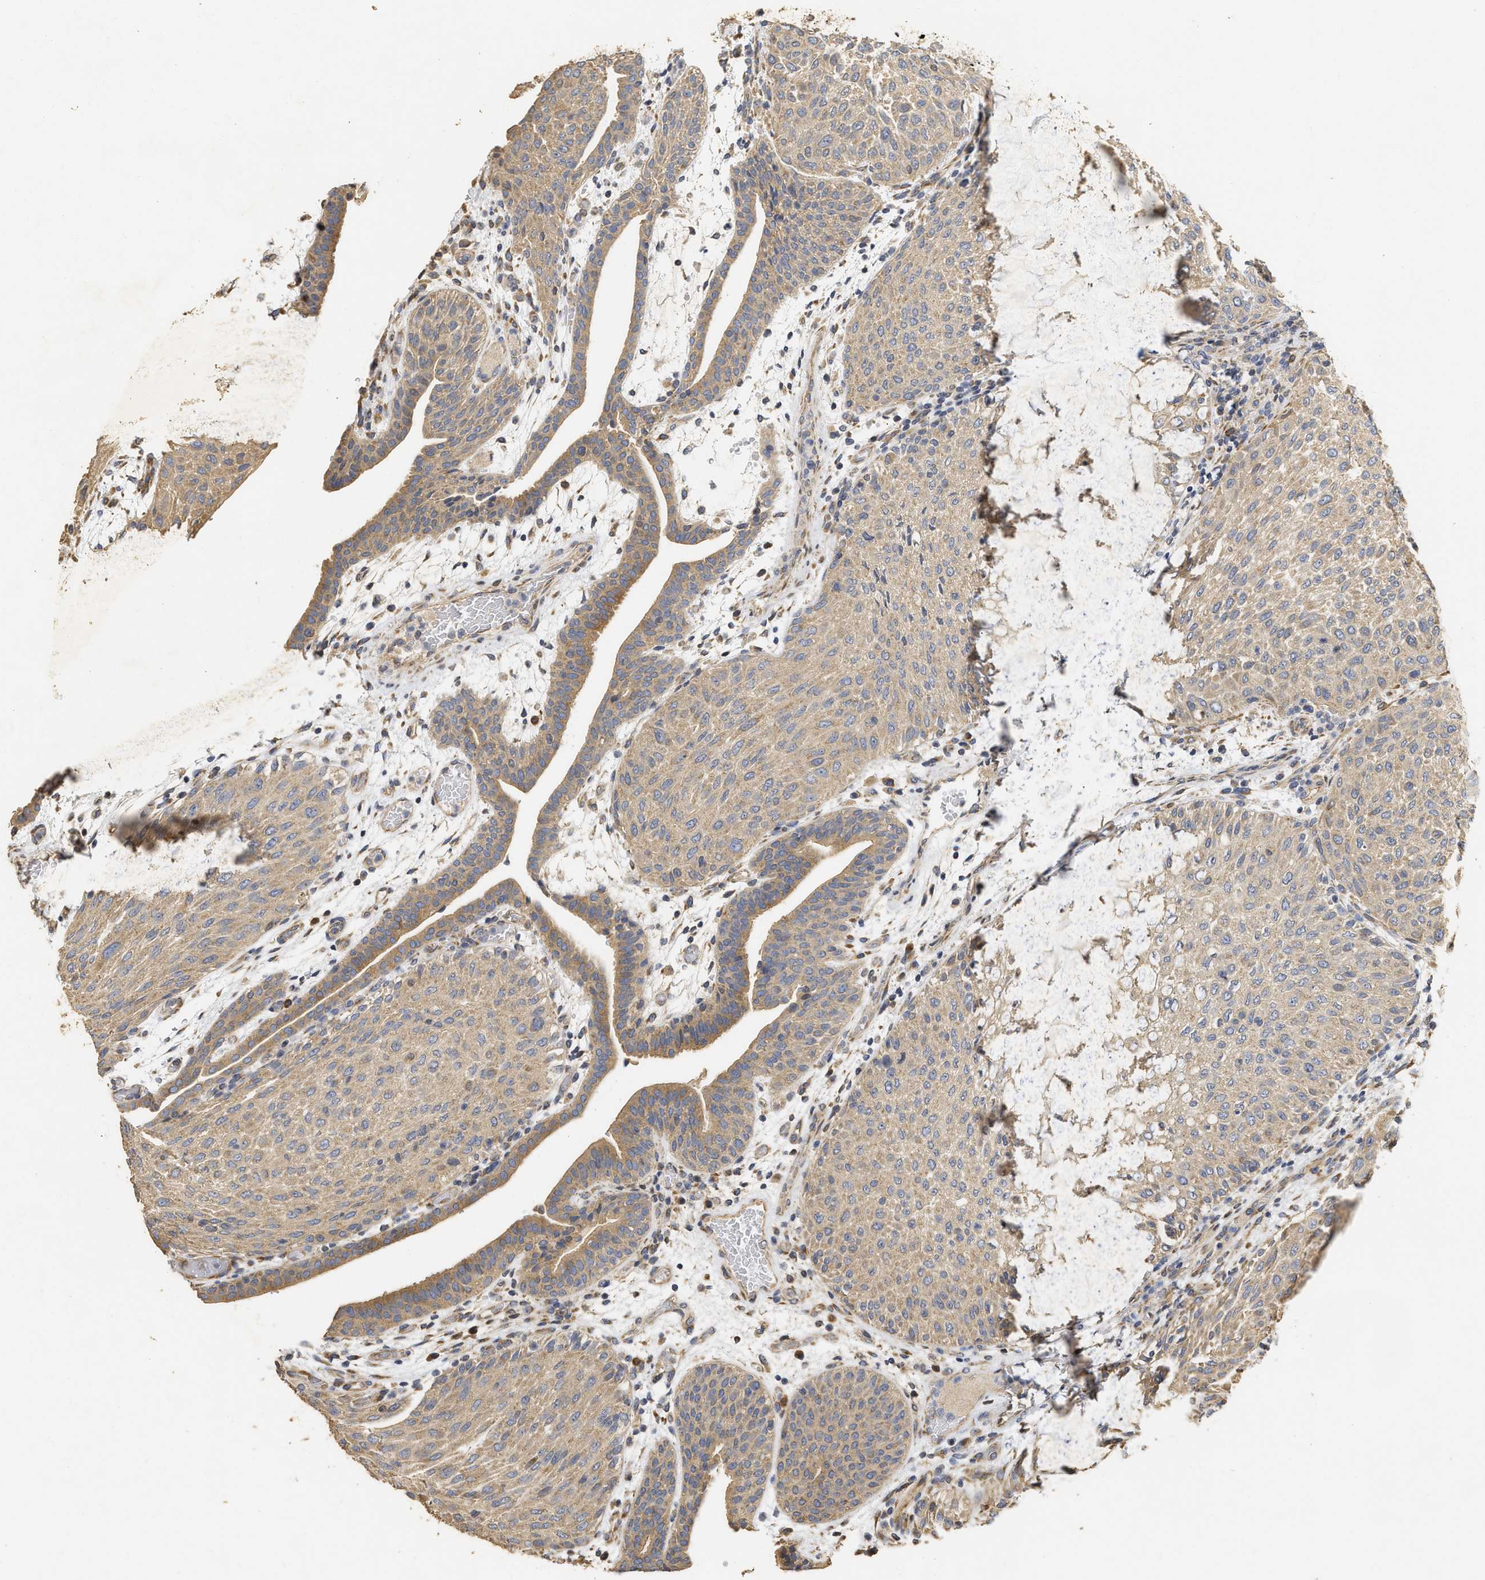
{"staining": {"intensity": "moderate", "quantity": ">75%", "location": "cytoplasmic/membranous"}, "tissue": "urothelial cancer", "cell_type": "Tumor cells", "image_type": "cancer", "snomed": [{"axis": "morphology", "description": "Urothelial carcinoma, Low grade"}, {"axis": "morphology", "description": "Urothelial carcinoma, High grade"}, {"axis": "topography", "description": "Urinary bladder"}], "caption": "IHC photomicrograph of neoplastic tissue: high-grade urothelial carcinoma stained using immunohistochemistry (IHC) shows medium levels of moderate protein expression localized specifically in the cytoplasmic/membranous of tumor cells, appearing as a cytoplasmic/membranous brown color.", "gene": "NAV1", "patient": {"sex": "male", "age": 35}}